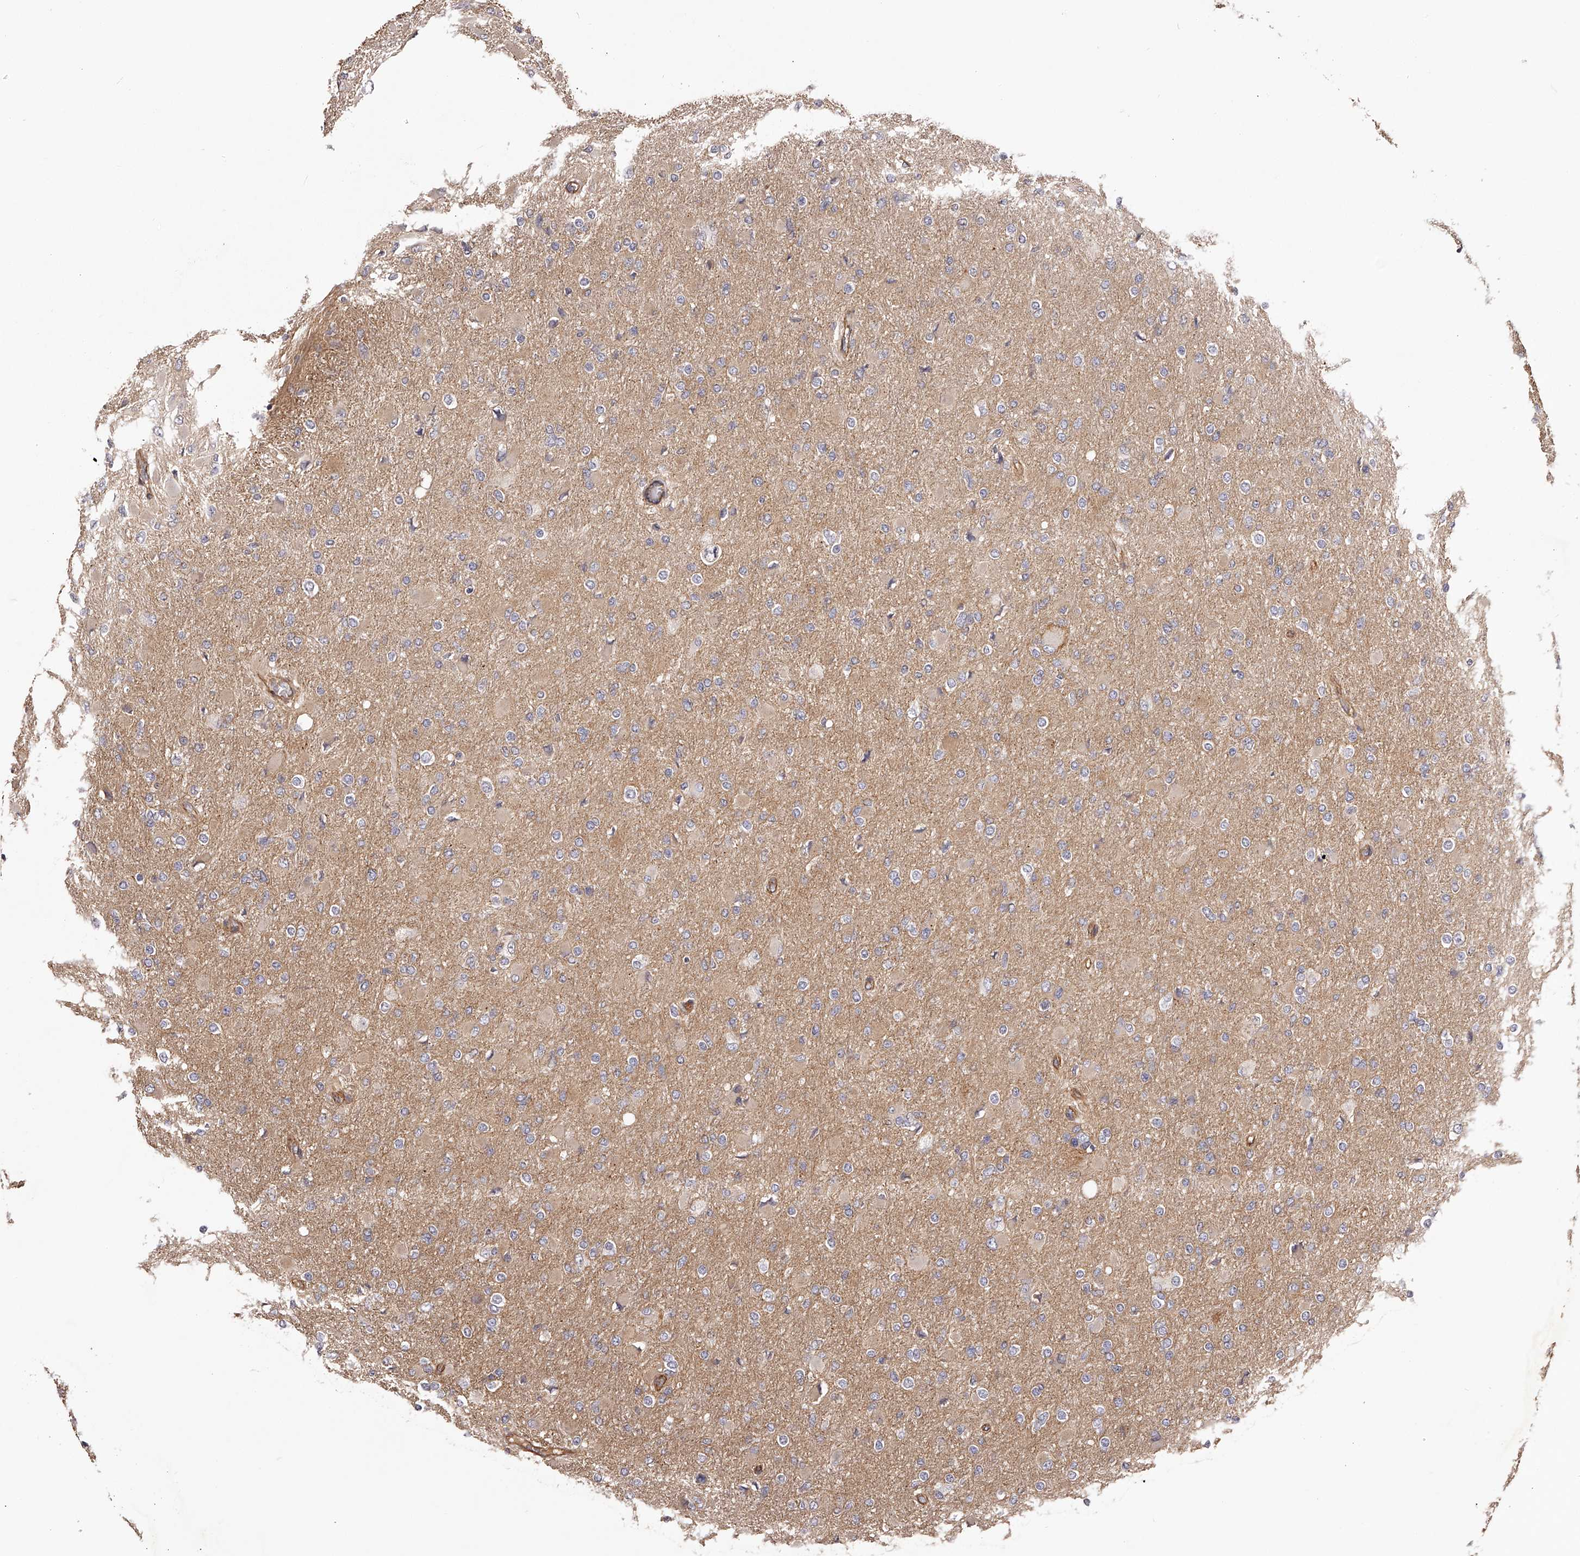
{"staining": {"intensity": "negative", "quantity": "none", "location": "none"}, "tissue": "glioma", "cell_type": "Tumor cells", "image_type": "cancer", "snomed": [{"axis": "morphology", "description": "Glioma, malignant, High grade"}, {"axis": "topography", "description": "Cerebral cortex"}], "caption": "Immunohistochemistry image of human glioma stained for a protein (brown), which displays no staining in tumor cells. (DAB IHC visualized using brightfield microscopy, high magnification).", "gene": "LTV1", "patient": {"sex": "female", "age": 36}}